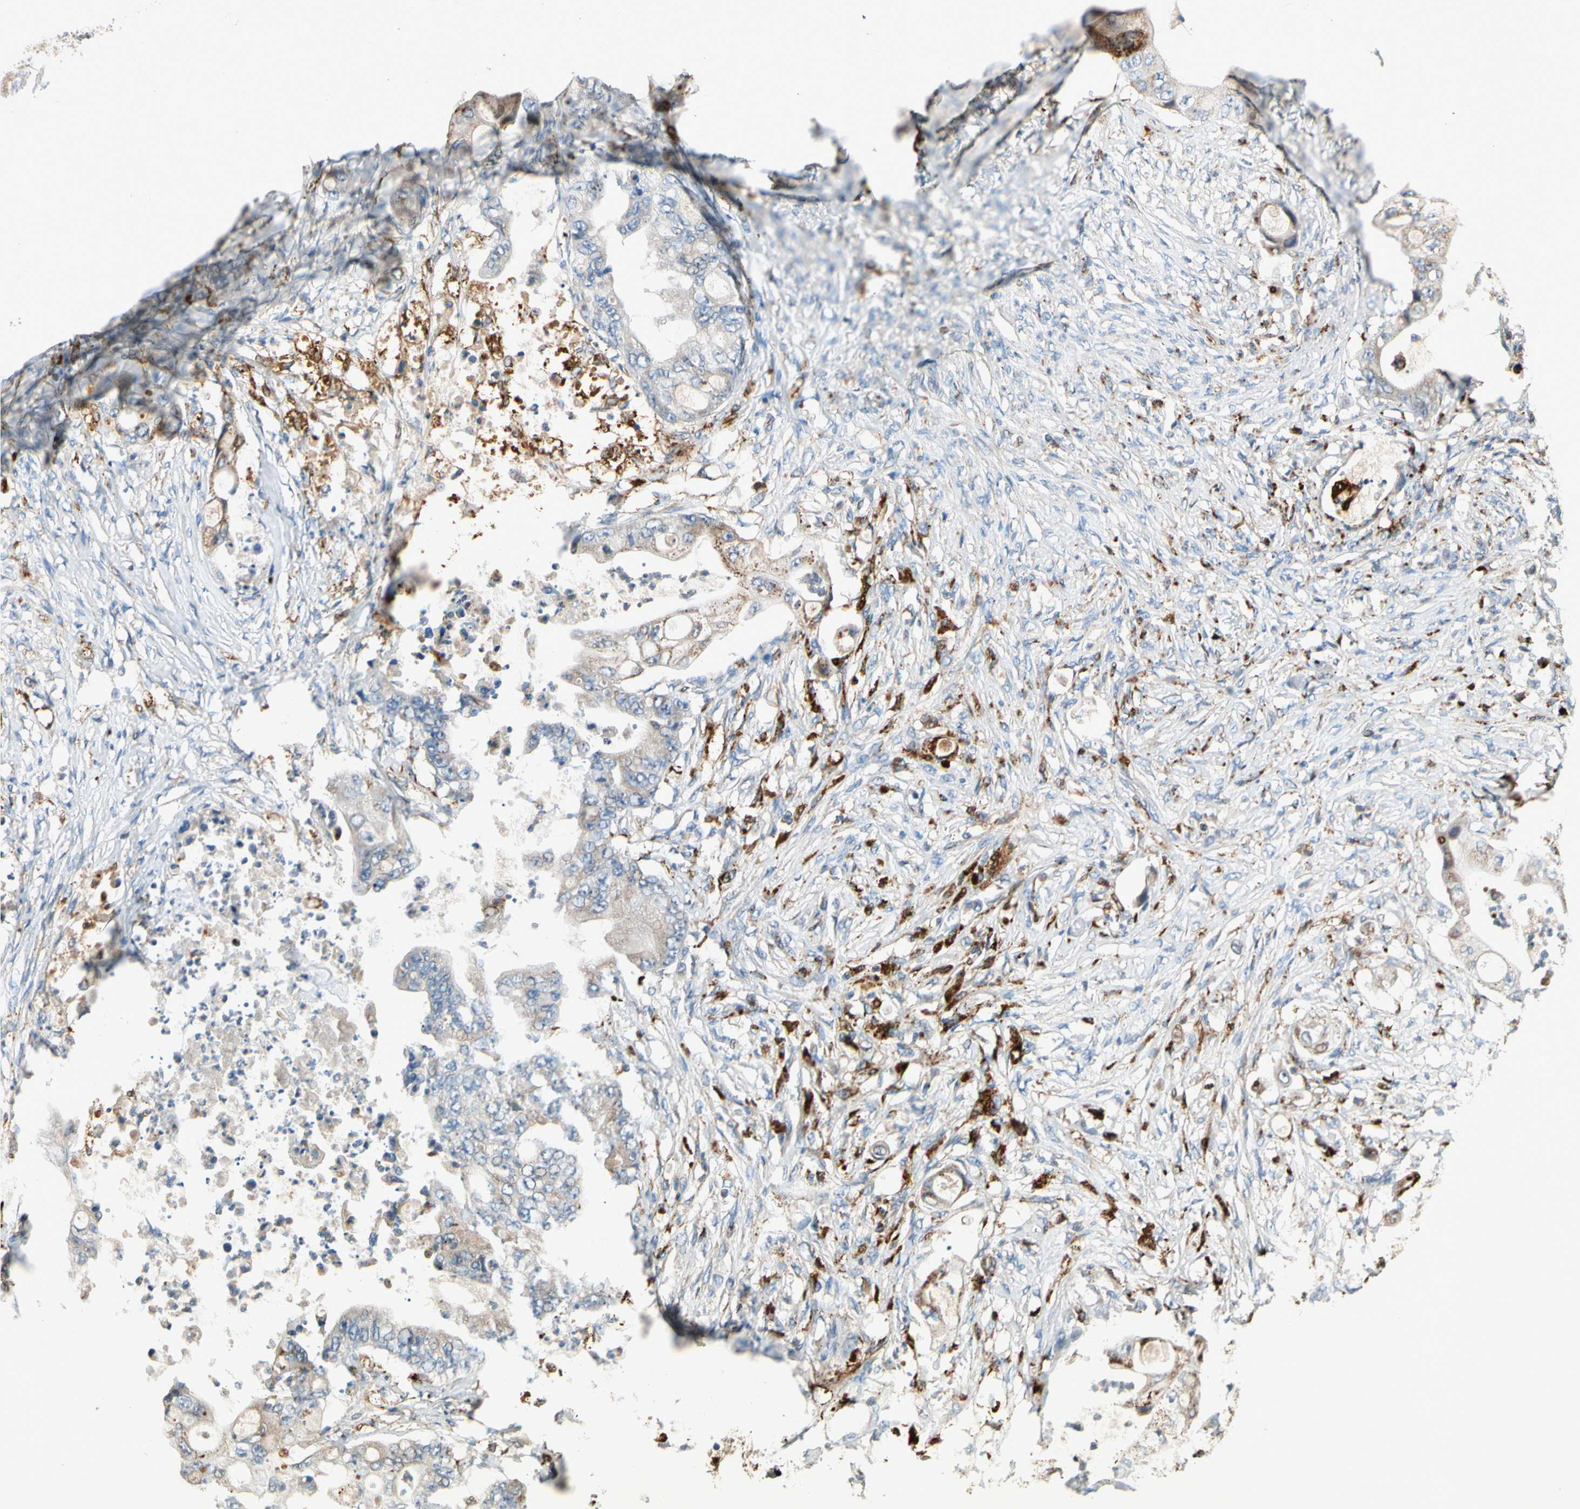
{"staining": {"intensity": "weak", "quantity": "<25%", "location": "cytoplasmic/membranous"}, "tissue": "stomach cancer", "cell_type": "Tumor cells", "image_type": "cancer", "snomed": [{"axis": "morphology", "description": "Adenocarcinoma, NOS"}, {"axis": "topography", "description": "Stomach"}], "caption": "Immunohistochemistry micrograph of stomach cancer (adenocarcinoma) stained for a protein (brown), which displays no expression in tumor cells.", "gene": "GM2A", "patient": {"sex": "female", "age": 73}}